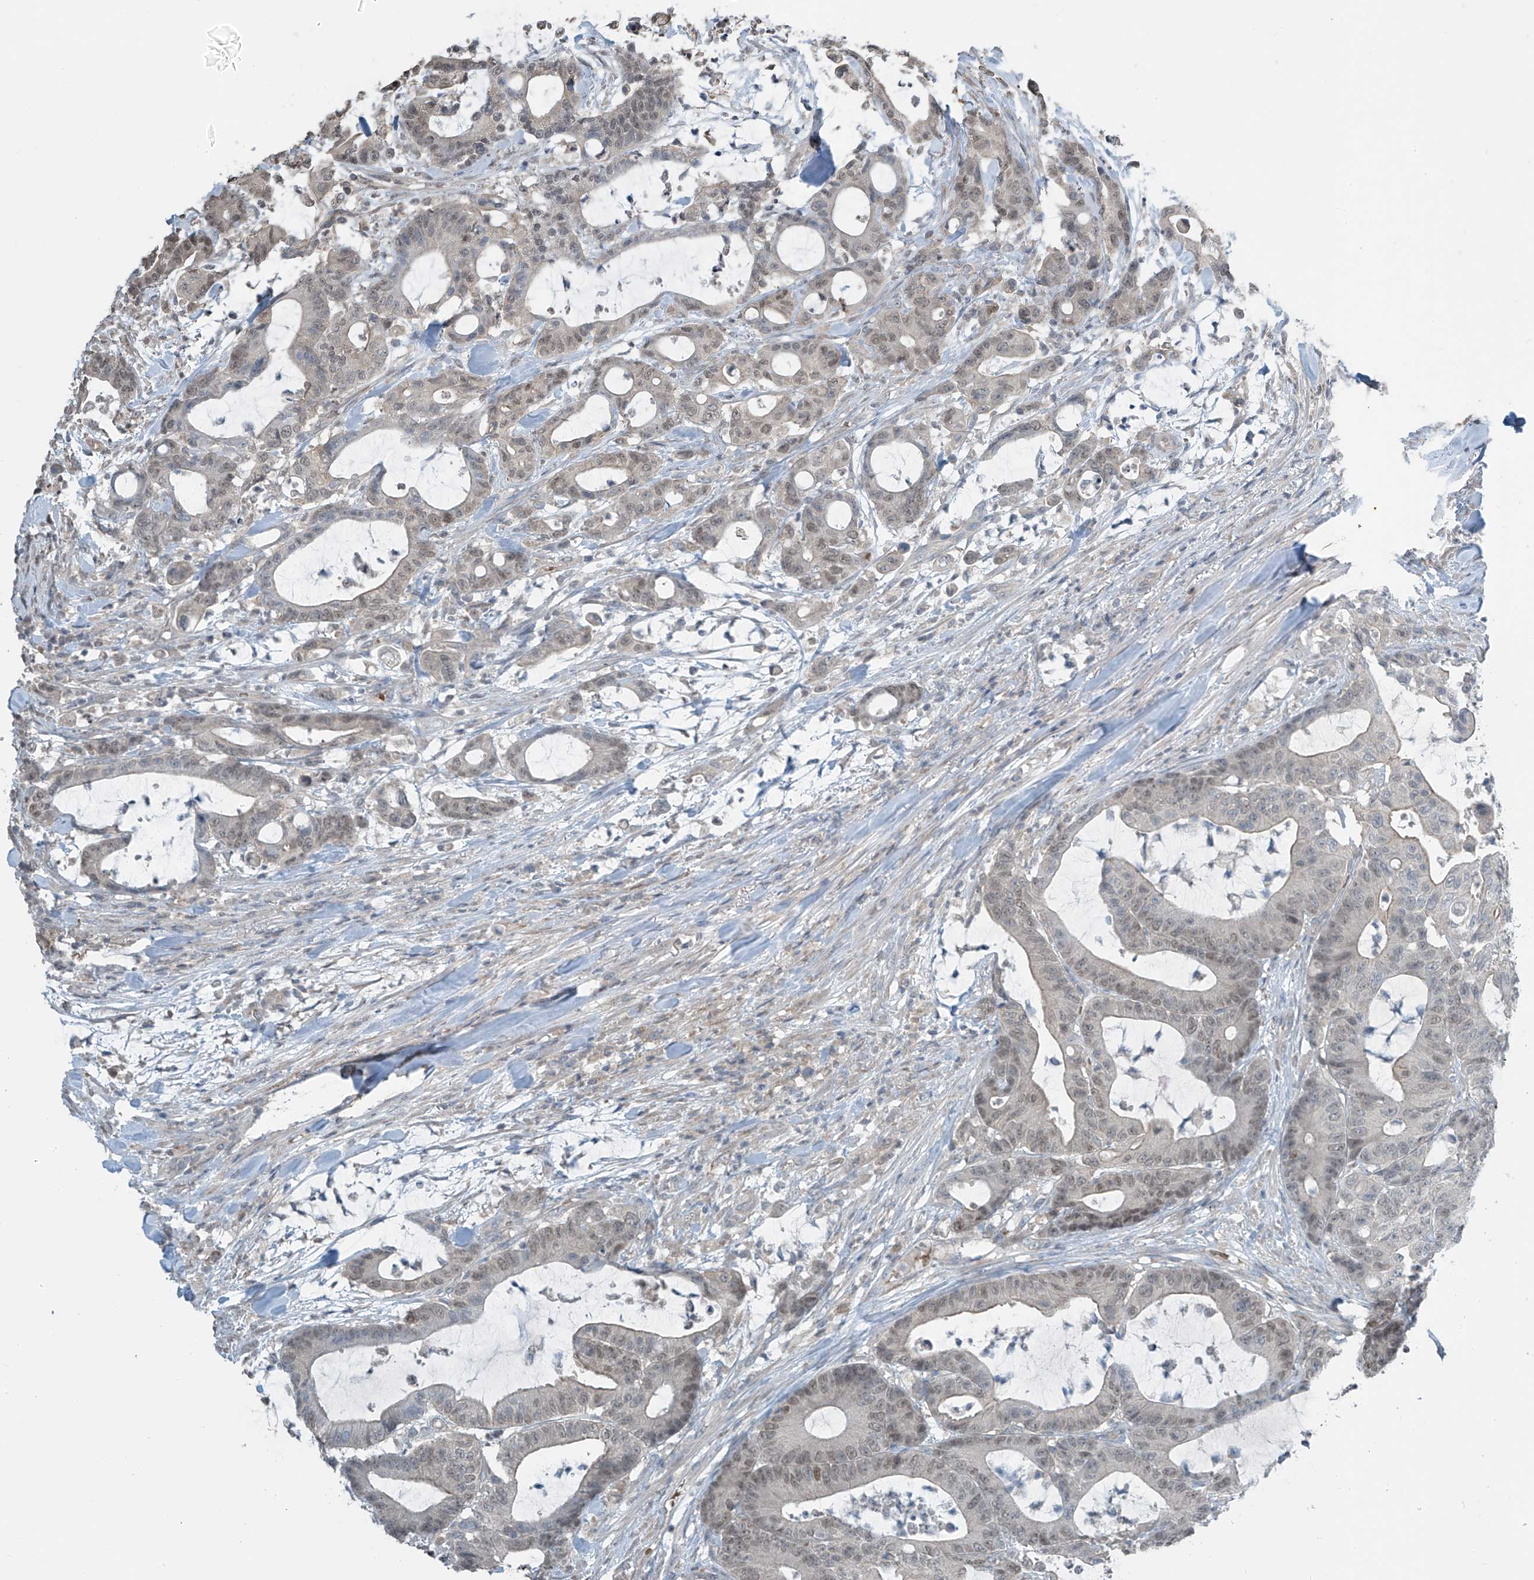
{"staining": {"intensity": "negative", "quantity": "none", "location": "none"}, "tissue": "colorectal cancer", "cell_type": "Tumor cells", "image_type": "cancer", "snomed": [{"axis": "morphology", "description": "Adenocarcinoma, NOS"}, {"axis": "topography", "description": "Colon"}], "caption": "This is an immunohistochemistry (IHC) image of adenocarcinoma (colorectal). There is no expression in tumor cells.", "gene": "HOXA11", "patient": {"sex": "female", "age": 84}}